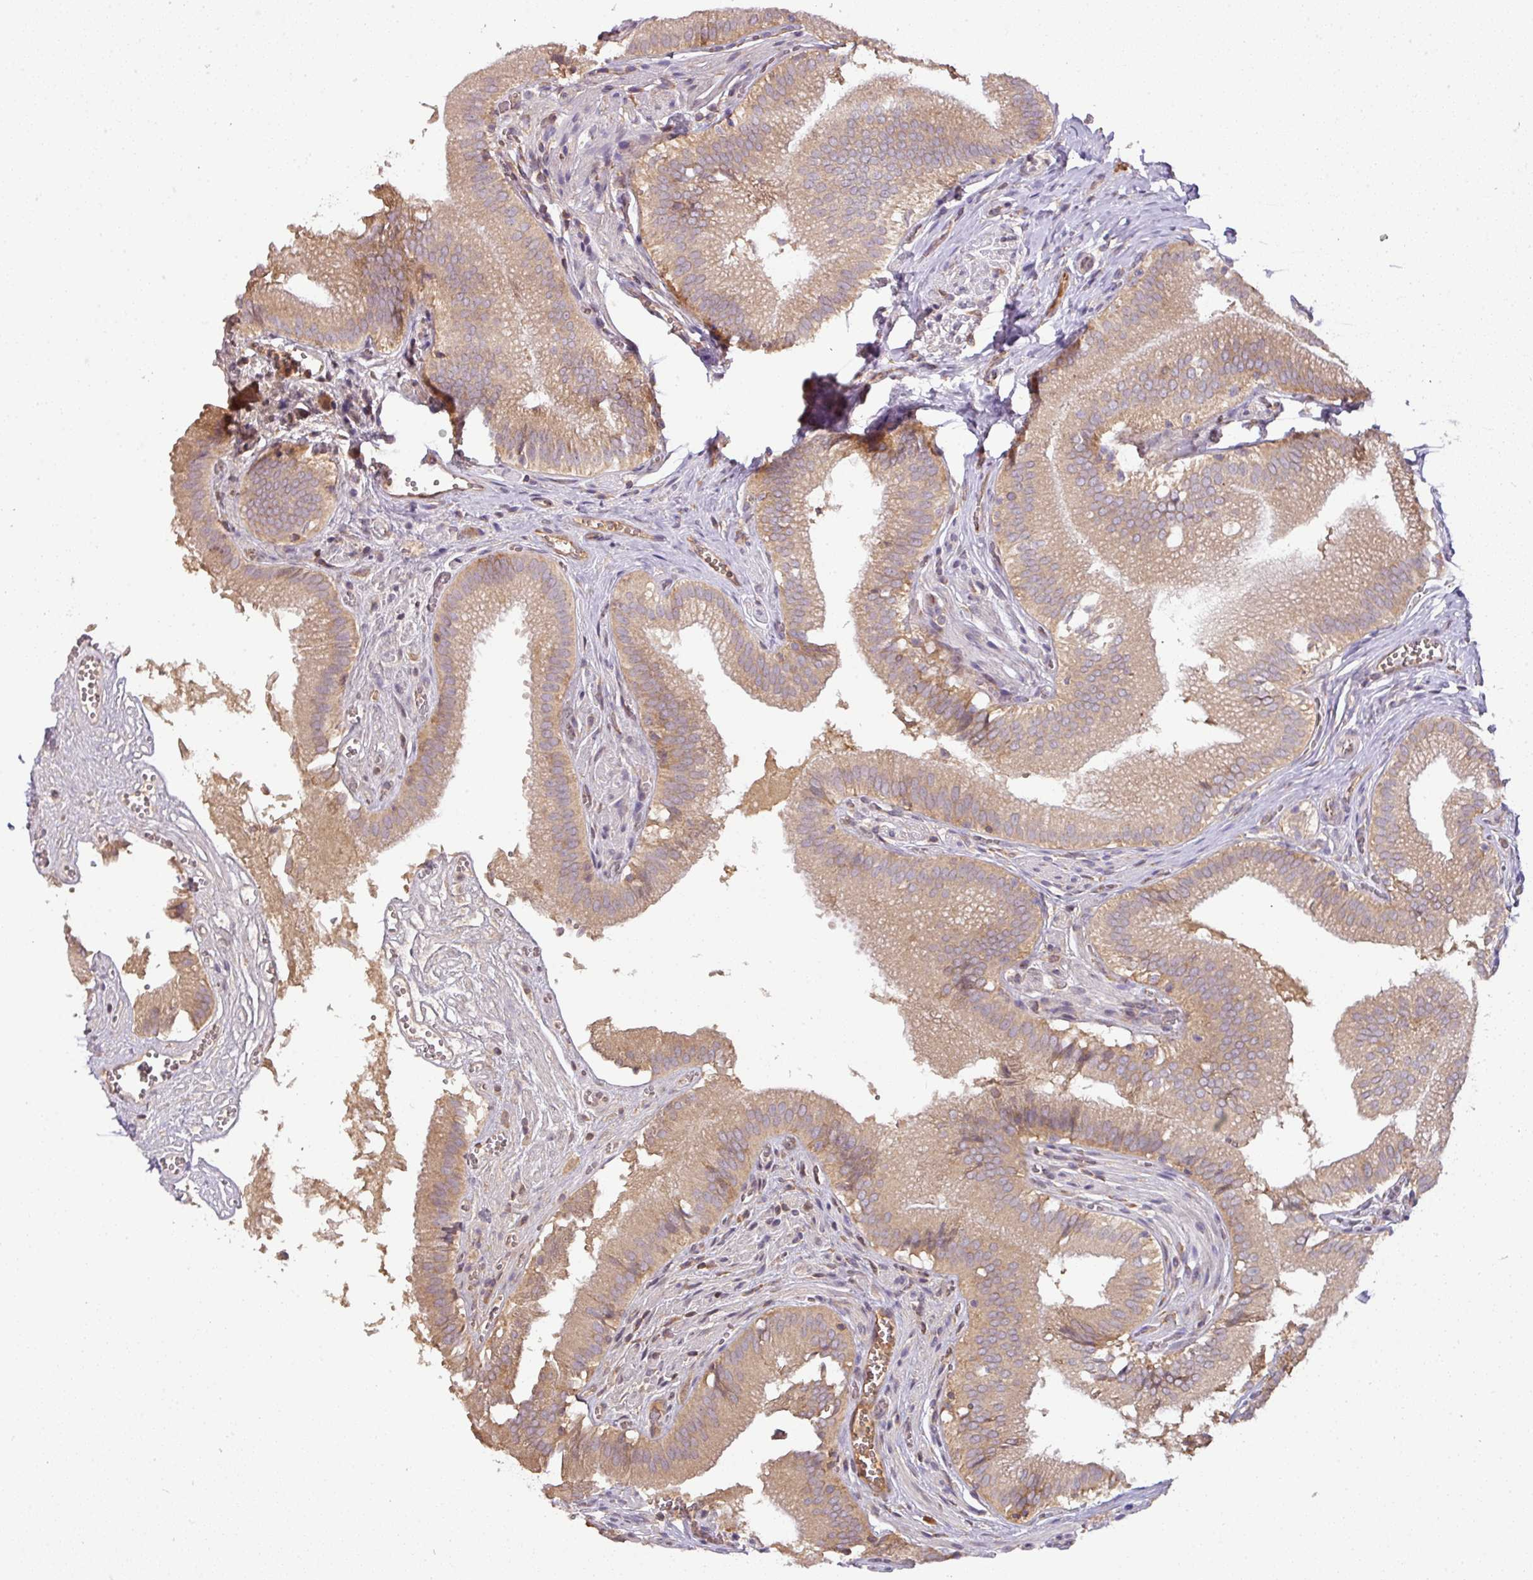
{"staining": {"intensity": "moderate", "quantity": ">75%", "location": "cytoplasmic/membranous"}, "tissue": "gallbladder", "cell_type": "Glandular cells", "image_type": "normal", "snomed": [{"axis": "morphology", "description": "Normal tissue, NOS"}, {"axis": "topography", "description": "Gallbladder"}, {"axis": "topography", "description": "Peripheral nerve tissue"}], "caption": "A photomicrograph showing moderate cytoplasmic/membranous staining in about >75% of glandular cells in benign gallbladder, as visualized by brown immunohistochemical staining.", "gene": "GALP", "patient": {"sex": "male", "age": 17}}